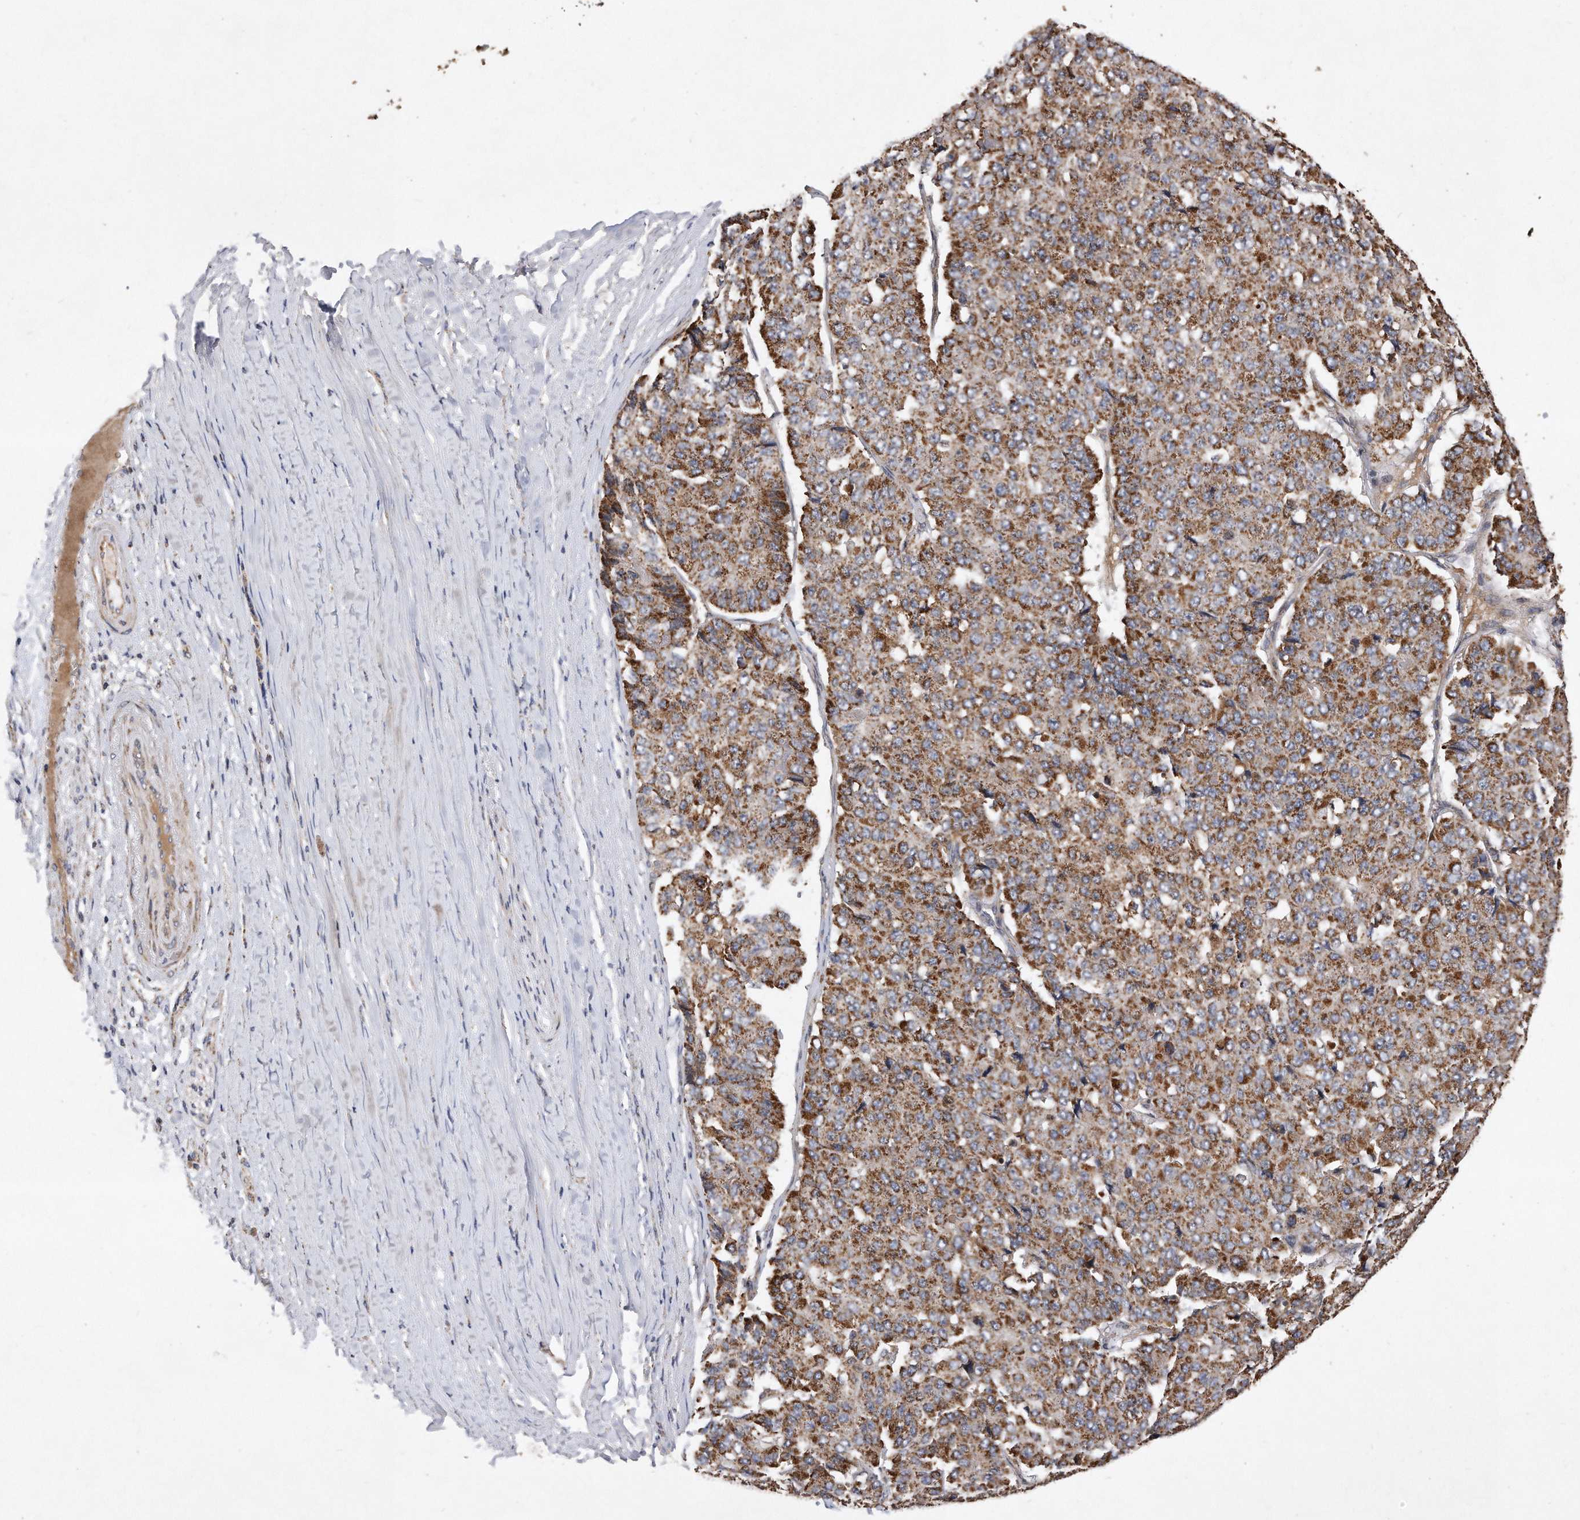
{"staining": {"intensity": "moderate", "quantity": ">75%", "location": "cytoplasmic/membranous"}, "tissue": "pancreatic cancer", "cell_type": "Tumor cells", "image_type": "cancer", "snomed": [{"axis": "morphology", "description": "Adenocarcinoma, NOS"}, {"axis": "topography", "description": "Pancreas"}], "caption": "High-power microscopy captured an immunohistochemistry histopathology image of adenocarcinoma (pancreatic), revealing moderate cytoplasmic/membranous positivity in about >75% of tumor cells.", "gene": "PPP5C", "patient": {"sex": "male", "age": 50}}